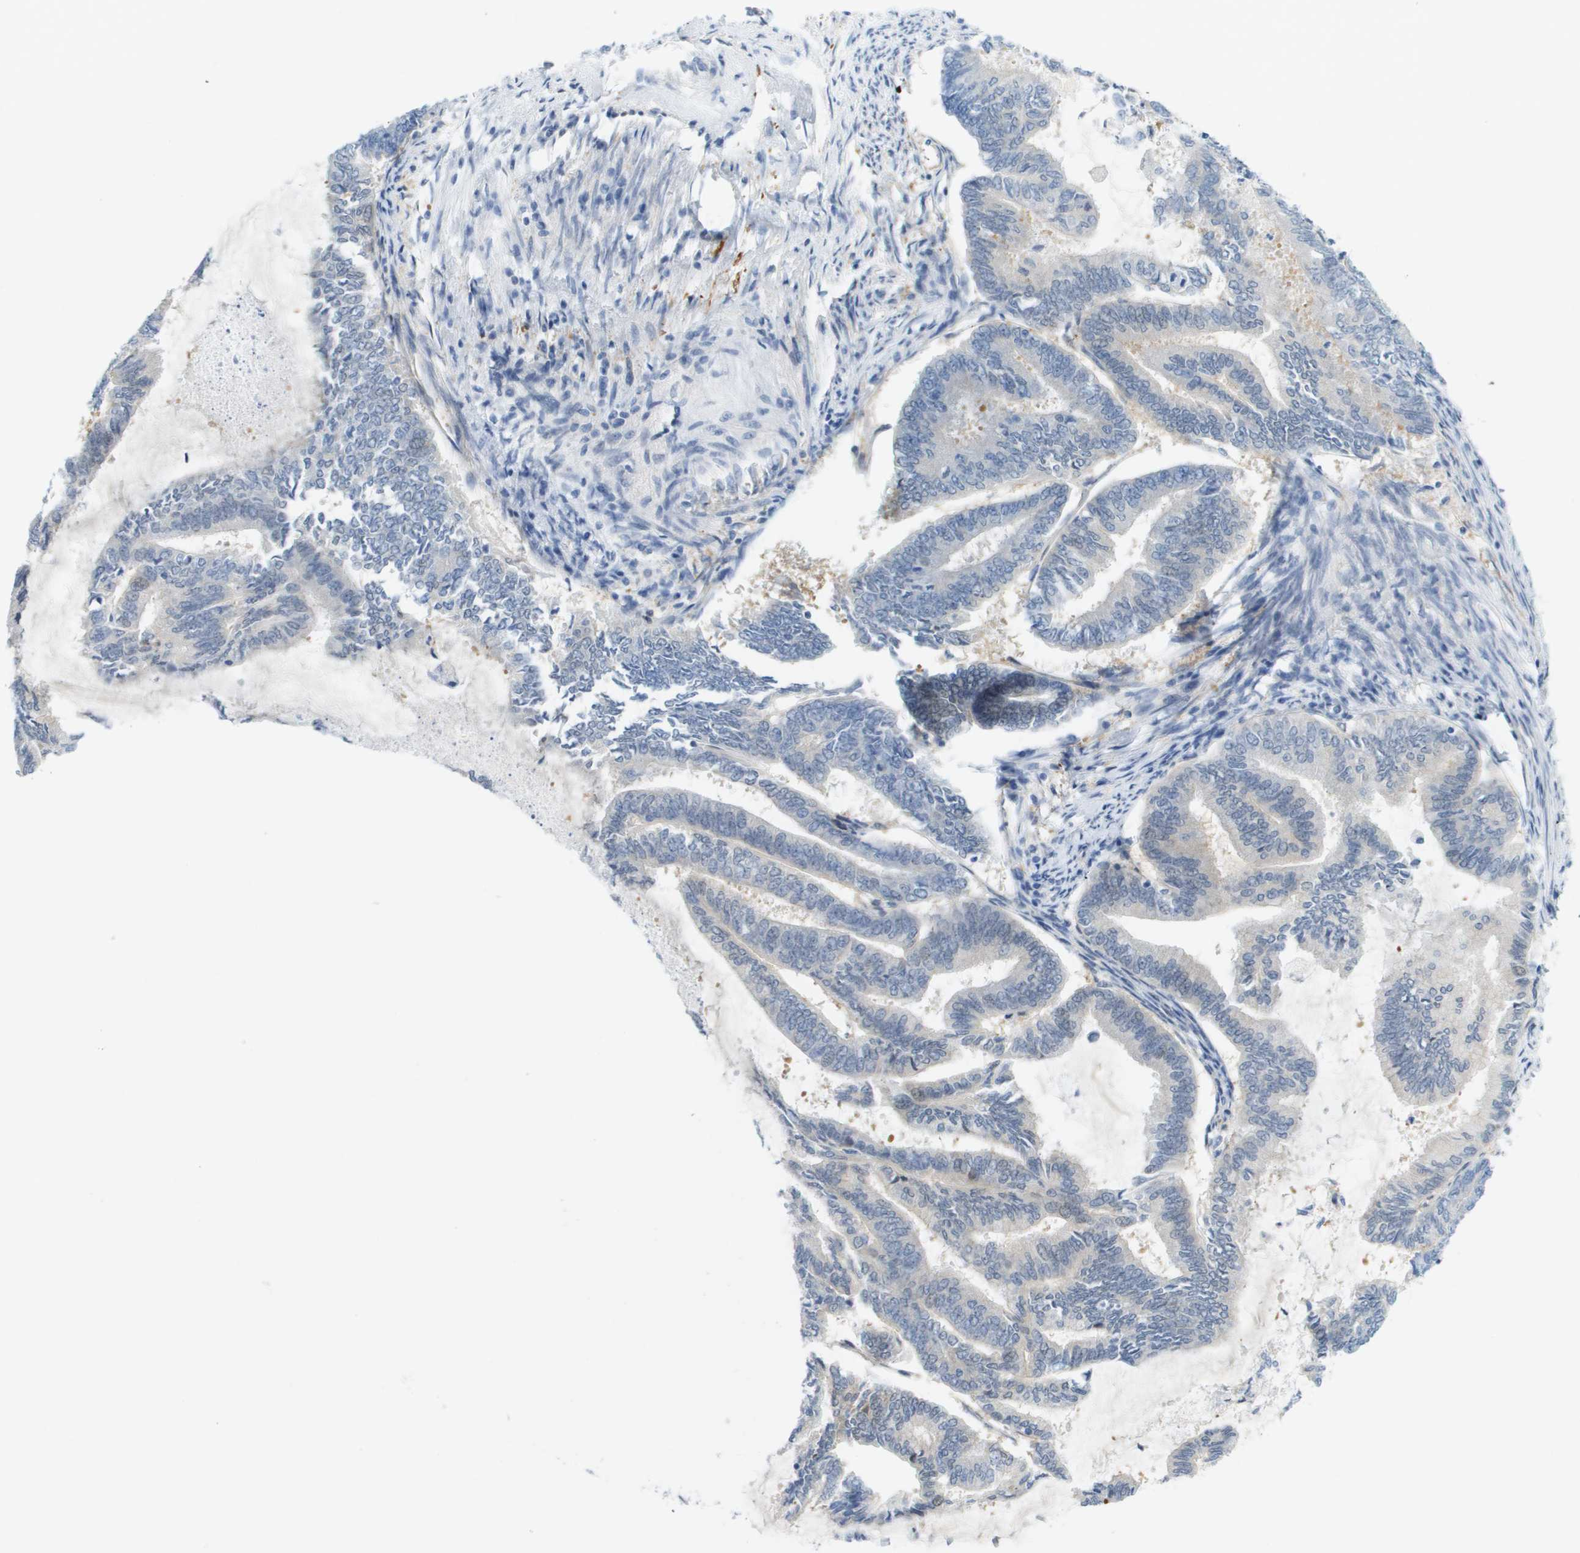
{"staining": {"intensity": "negative", "quantity": "none", "location": "none"}, "tissue": "endometrial cancer", "cell_type": "Tumor cells", "image_type": "cancer", "snomed": [{"axis": "morphology", "description": "Adenocarcinoma, NOS"}, {"axis": "topography", "description": "Endometrium"}], "caption": "The micrograph displays no significant positivity in tumor cells of endometrial cancer (adenocarcinoma). (DAB (3,3'-diaminobenzidine) immunohistochemistry, high magnification).", "gene": "CUL9", "patient": {"sex": "female", "age": 86}}